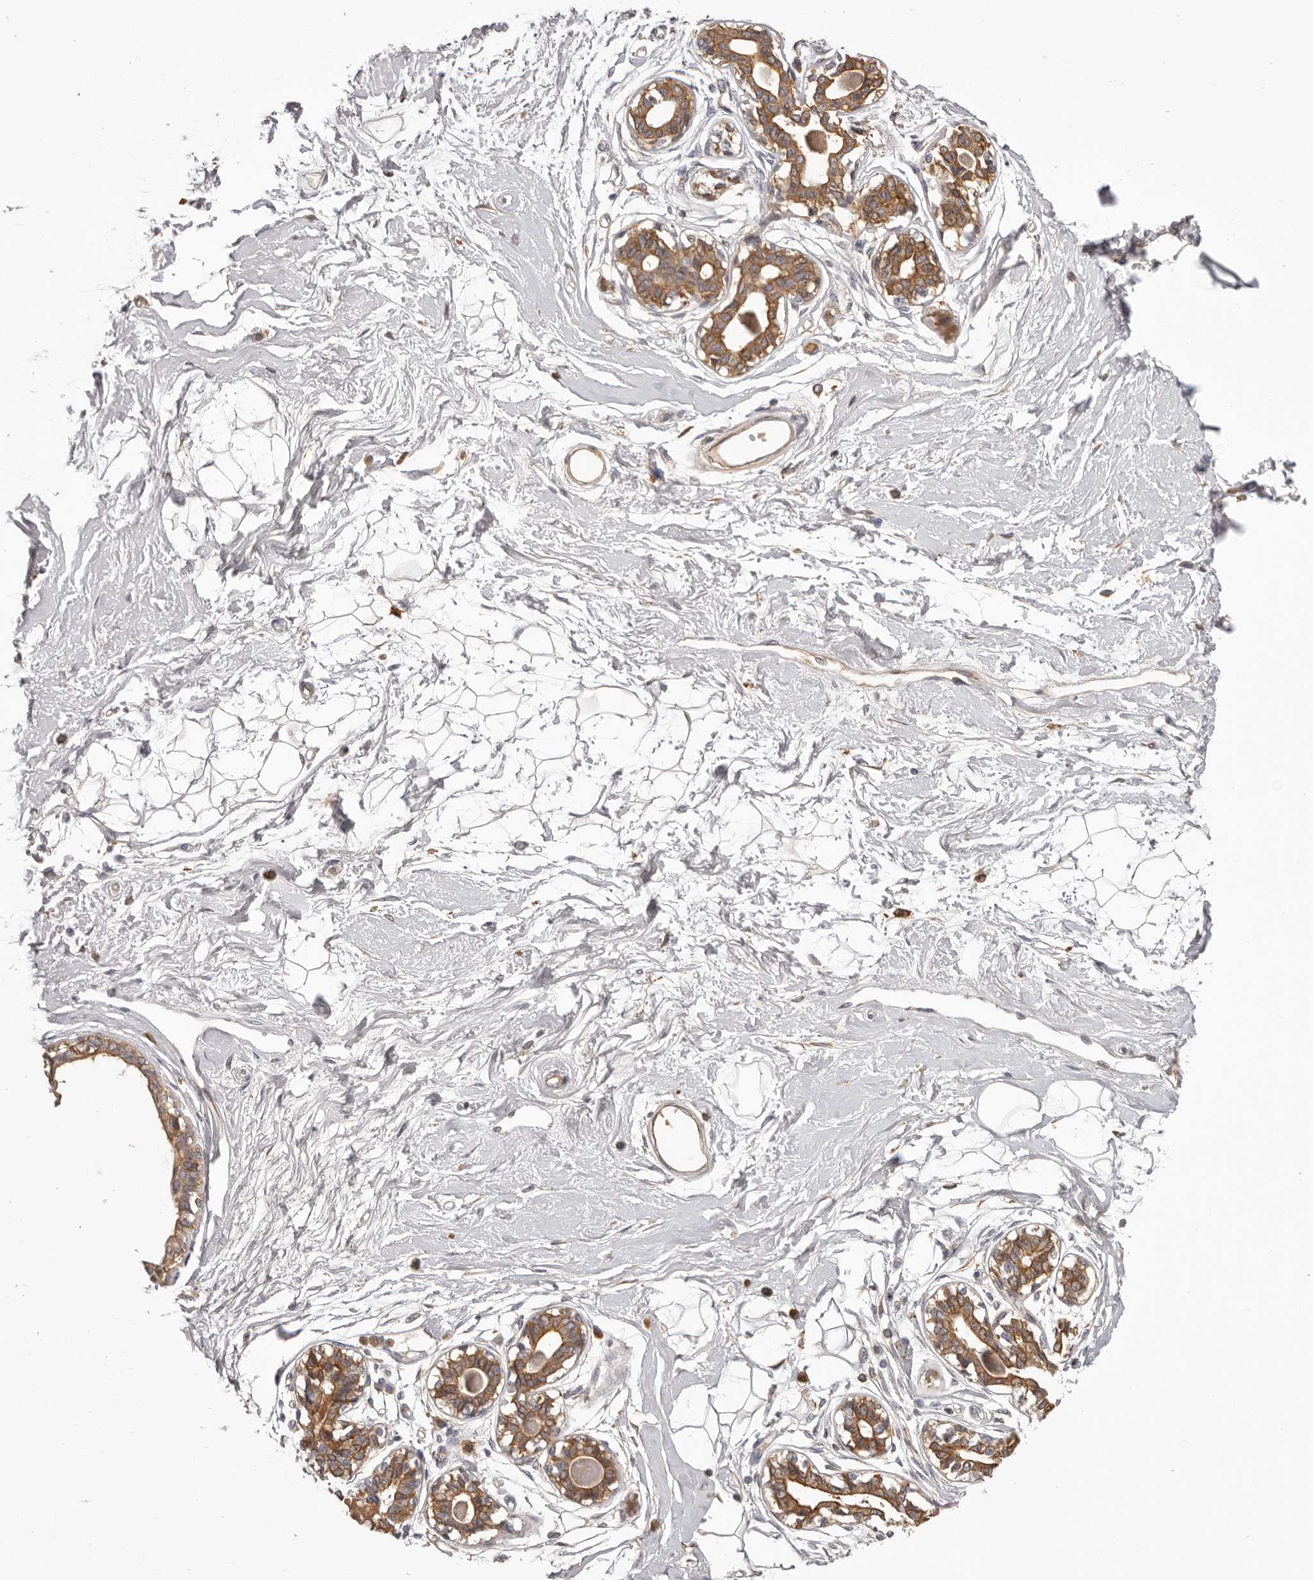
{"staining": {"intensity": "negative", "quantity": "none", "location": "none"}, "tissue": "breast", "cell_type": "Adipocytes", "image_type": "normal", "snomed": [{"axis": "morphology", "description": "Normal tissue, NOS"}, {"axis": "topography", "description": "Breast"}], "caption": "There is no significant expression in adipocytes of breast. (DAB immunohistochemistry (IHC) visualized using brightfield microscopy, high magnification).", "gene": "OTUD3", "patient": {"sex": "female", "age": 45}}